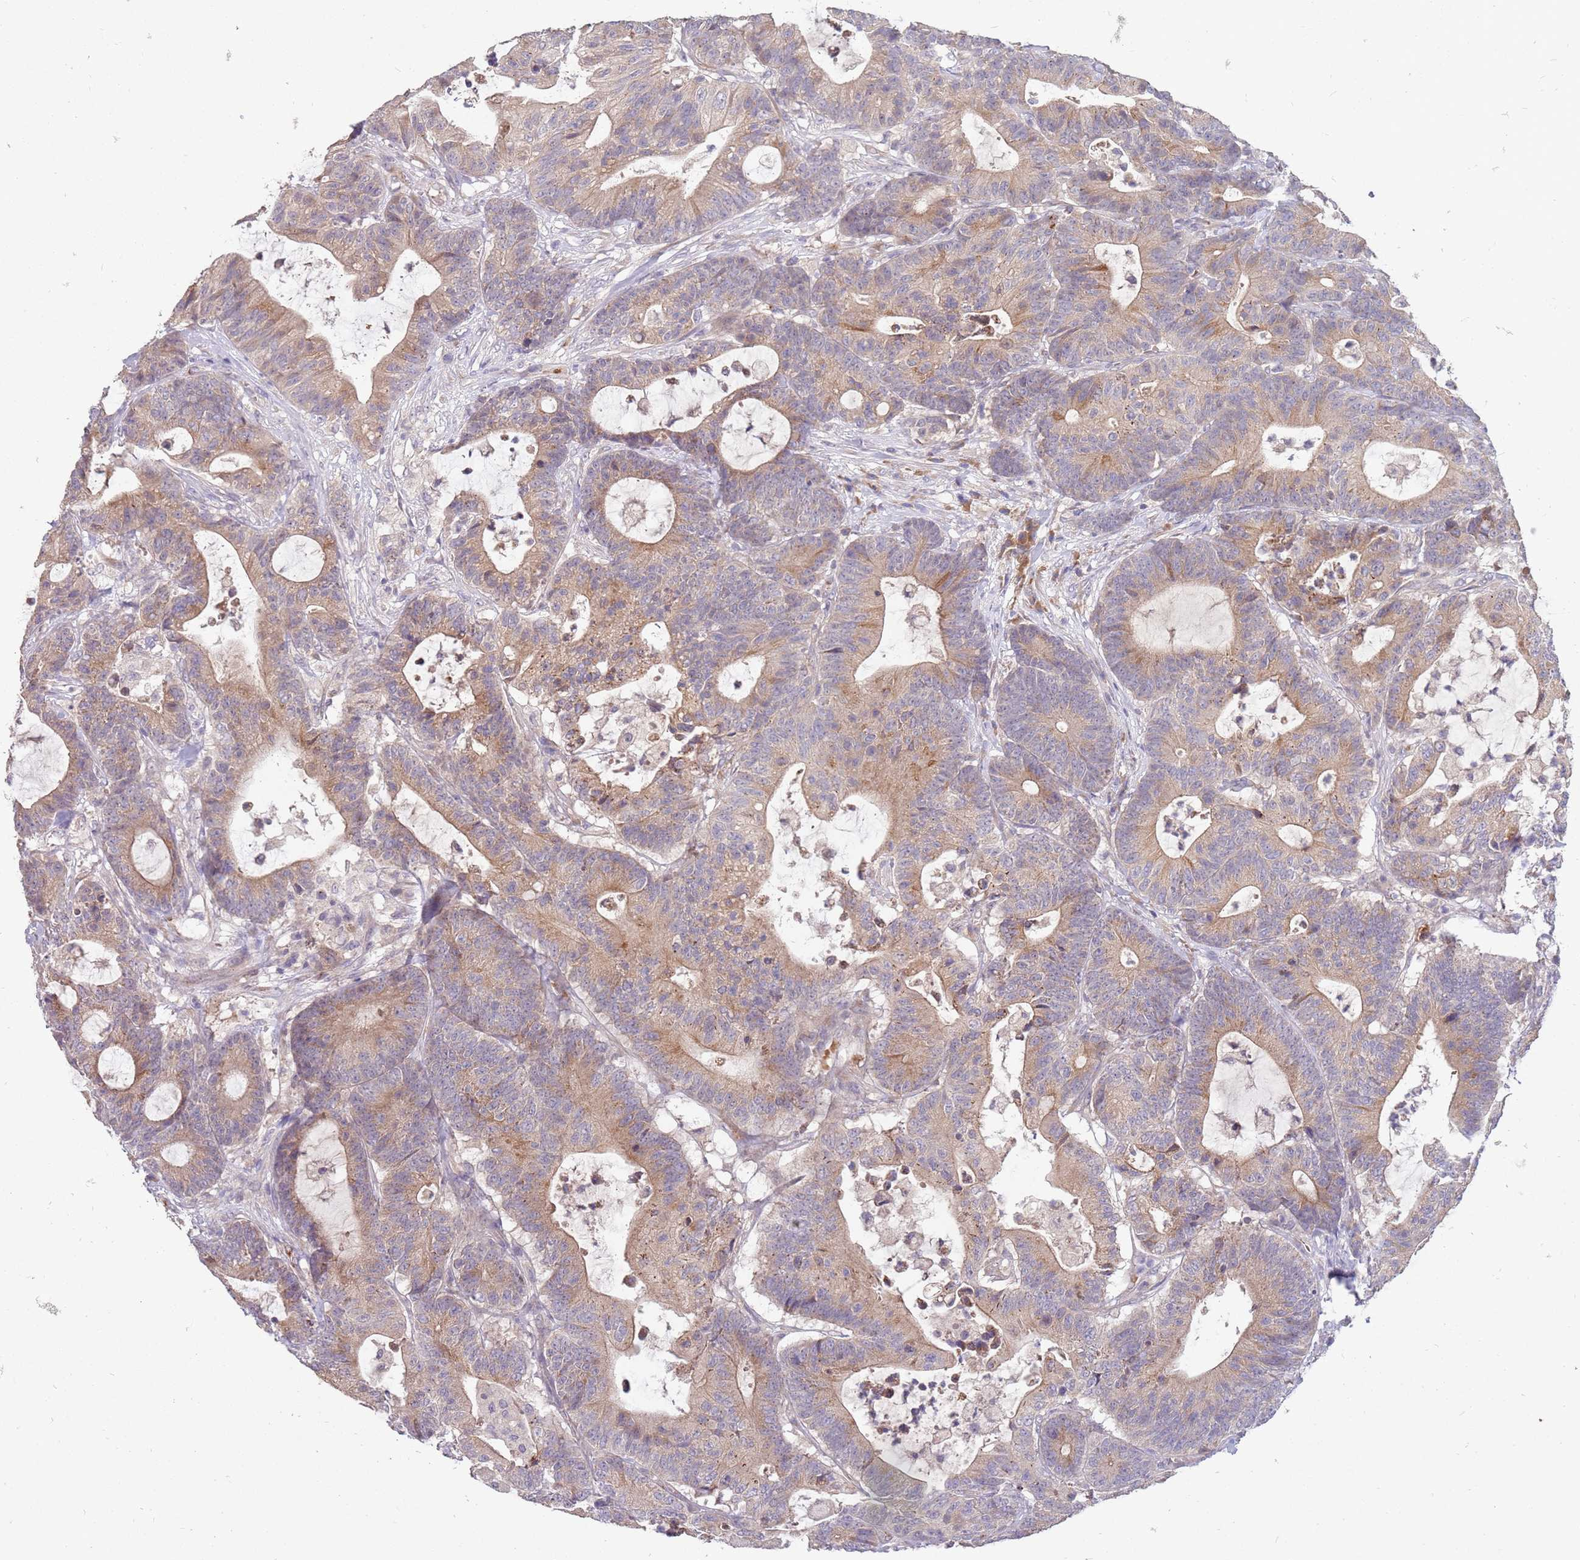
{"staining": {"intensity": "moderate", "quantity": "25%-75%", "location": "cytoplasmic/membranous"}, "tissue": "colorectal cancer", "cell_type": "Tumor cells", "image_type": "cancer", "snomed": [{"axis": "morphology", "description": "Adenocarcinoma, NOS"}, {"axis": "topography", "description": "Colon"}], "caption": "Colorectal adenocarcinoma stained with IHC reveals moderate cytoplasmic/membranous positivity in approximately 25%-75% of tumor cells.", "gene": "NMUR2", "patient": {"sex": "female", "age": 84}}